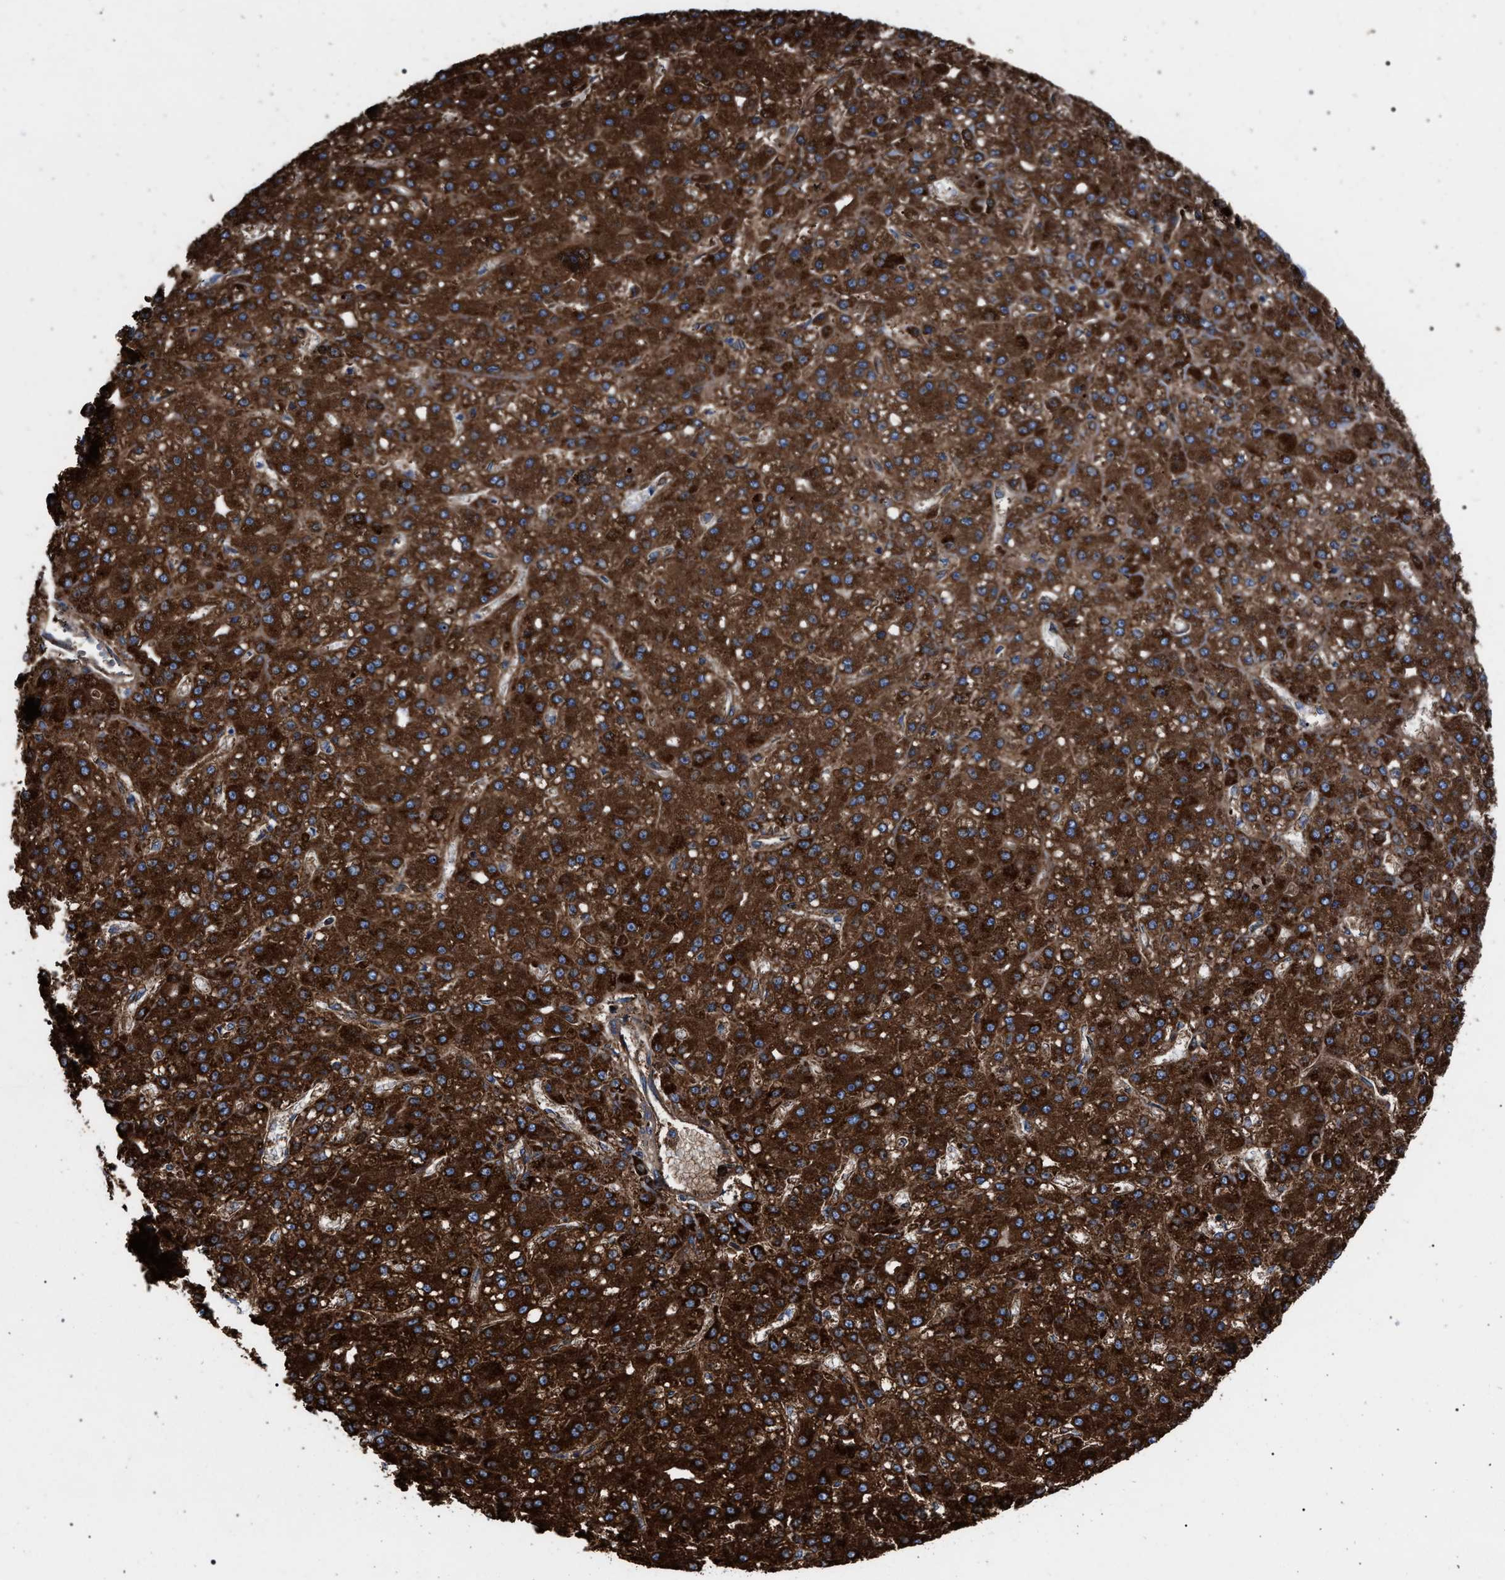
{"staining": {"intensity": "strong", "quantity": ">75%", "location": "cytoplasmic/membranous"}, "tissue": "liver cancer", "cell_type": "Tumor cells", "image_type": "cancer", "snomed": [{"axis": "morphology", "description": "Carcinoma, Hepatocellular, NOS"}, {"axis": "topography", "description": "Liver"}], "caption": "Hepatocellular carcinoma (liver) stained for a protein (brown) exhibits strong cytoplasmic/membranous positive positivity in about >75% of tumor cells.", "gene": "VPS13A", "patient": {"sex": "male", "age": 67}}